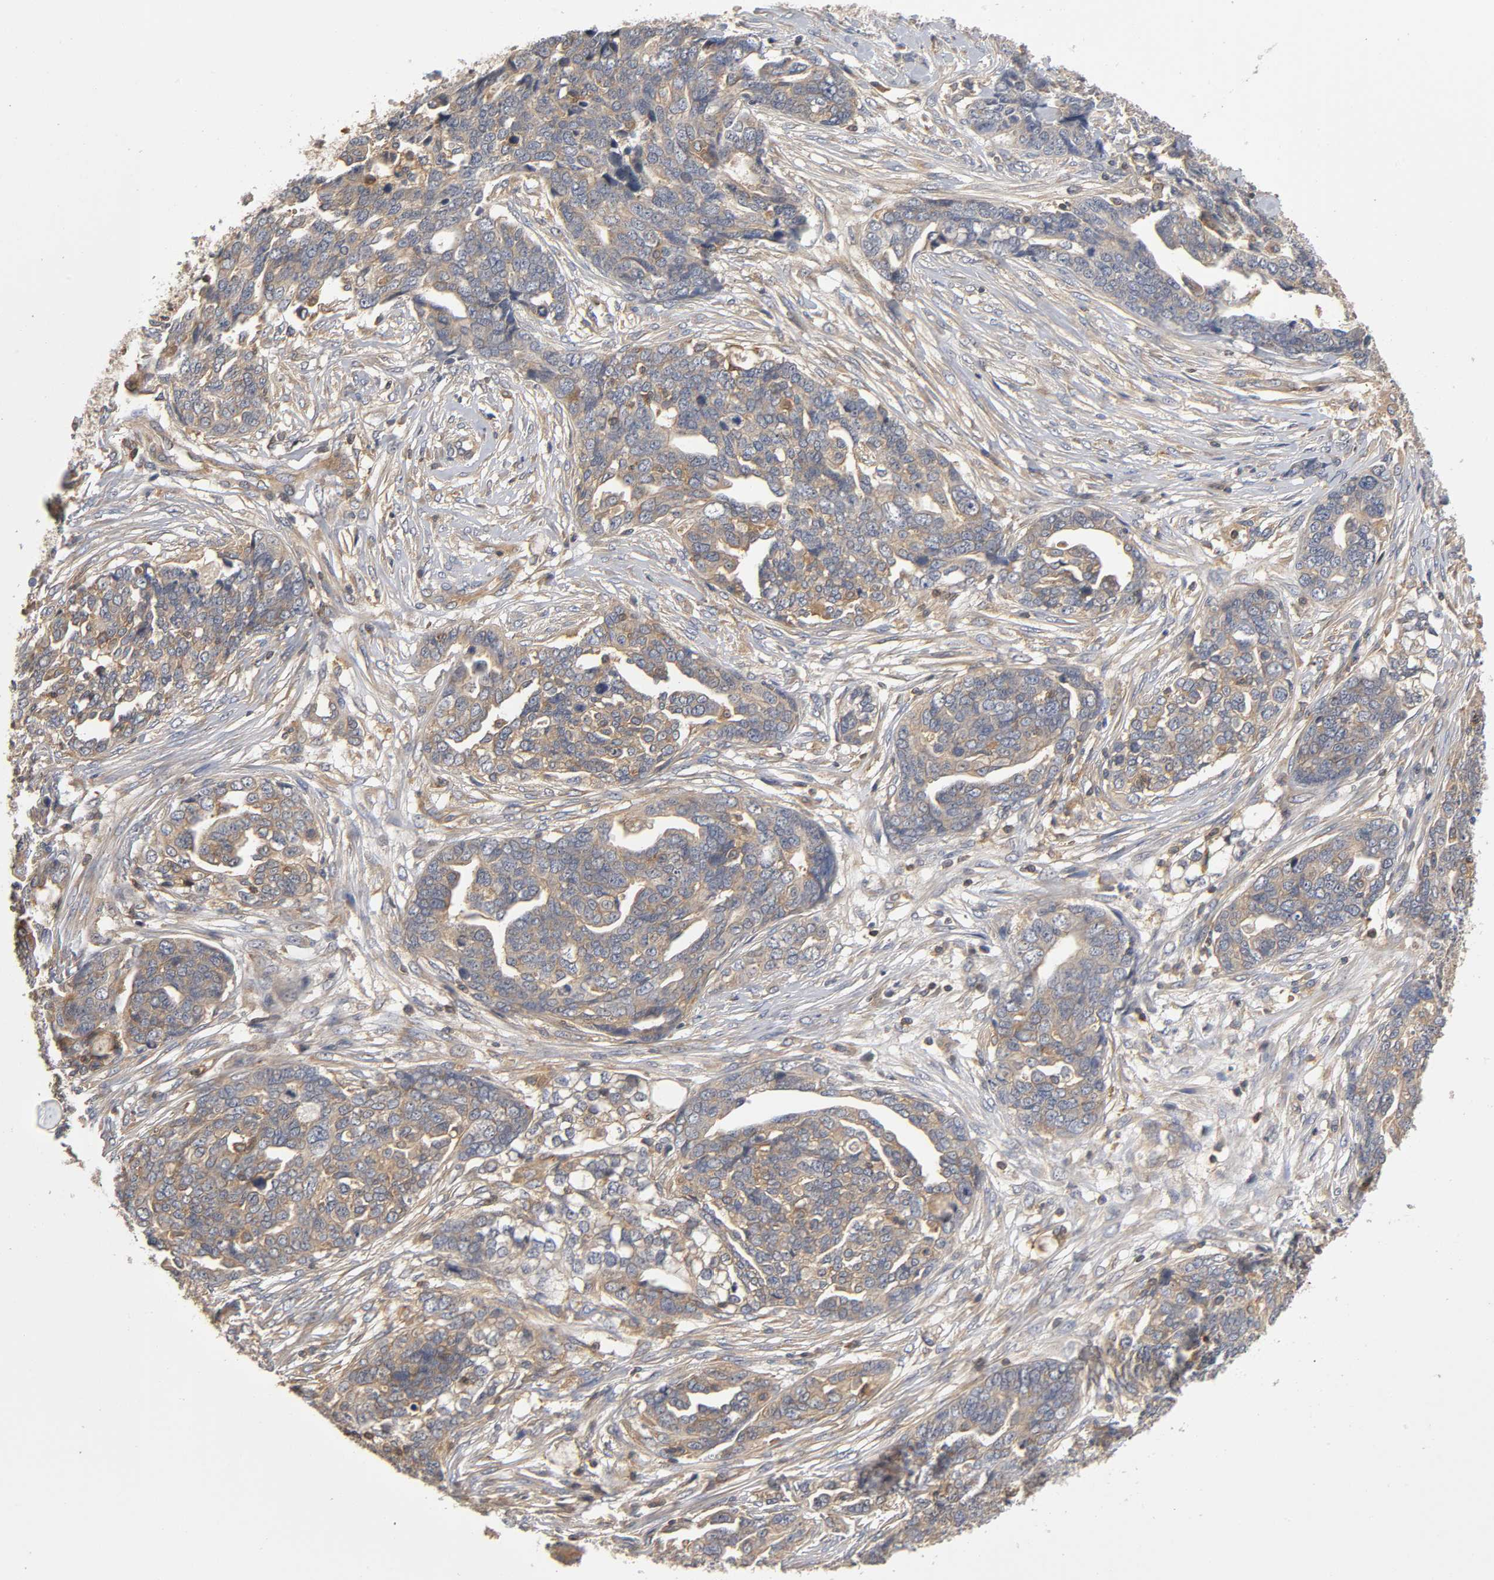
{"staining": {"intensity": "moderate", "quantity": ">75%", "location": "cytoplasmic/membranous"}, "tissue": "ovarian cancer", "cell_type": "Tumor cells", "image_type": "cancer", "snomed": [{"axis": "morphology", "description": "Normal tissue, NOS"}, {"axis": "morphology", "description": "Cystadenocarcinoma, serous, NOS"}, {"axis": "topography", "description": "Fallopian tube"}, {"axis": "topography", "description": "Ovary"}], "caption": "Ovarian cancer (serous cystadenocarcinoma) was stained to show a protein in brown. There is medium levels of moderate cytoplasmic/membranous positivity in about >75% of tumor cells.", "gene": "ACTR2", "patient": {"sex": "female", "age": 56}}